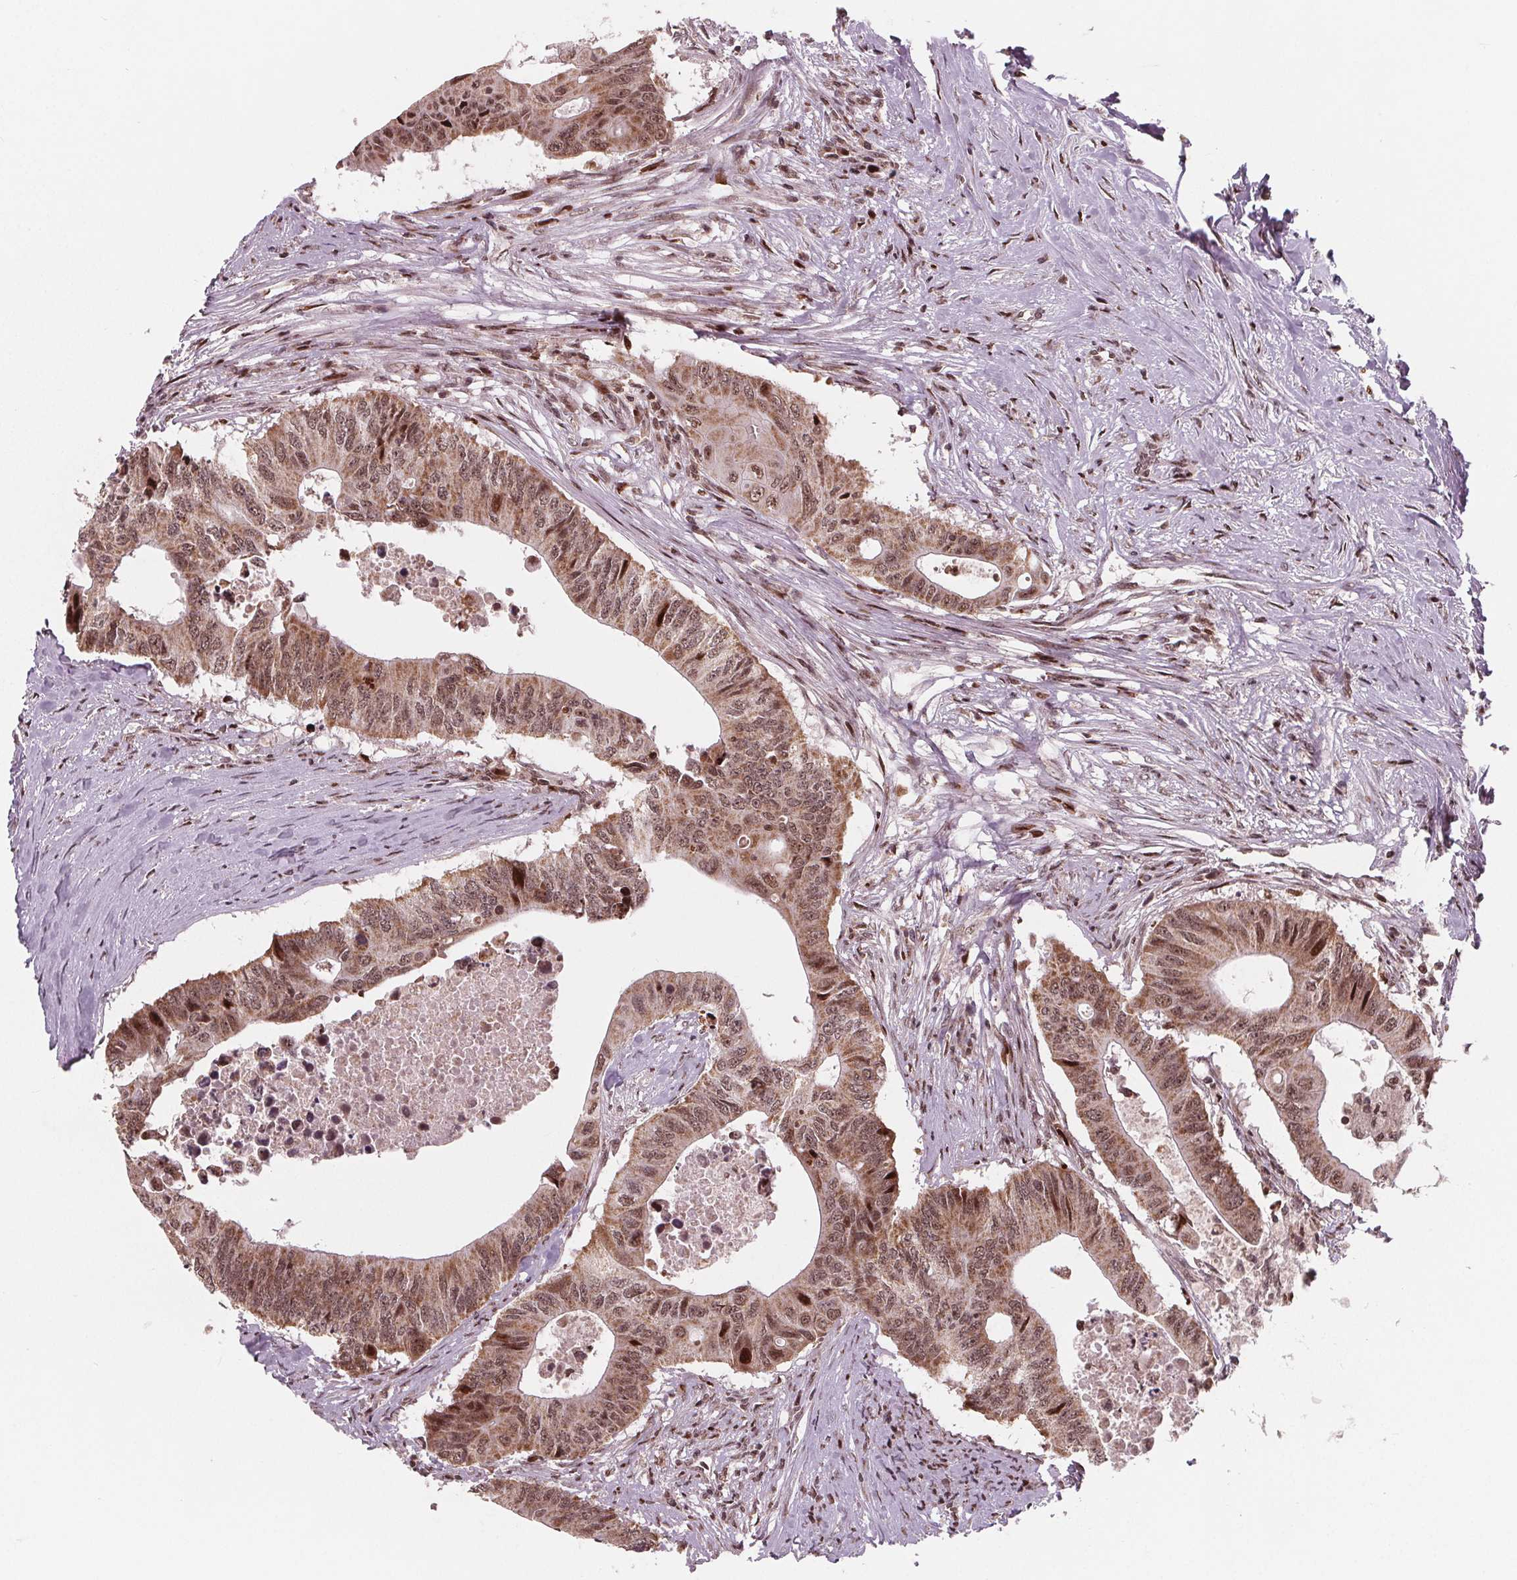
{"staining": {"intensity": "moderate", "quantity": ">75%", "location": "cytoplasmic/membranous,nuclear"}, "tissue": "colorectal cancer", "cell_type": "Tumor cells", "image_type": "cancer", "snomed": [{"axis": "morphology", "description": "Adenocarcinoma, NOS"}, {"axis": "topography", "description": "Colon"}], "caption": "Human colorectal adenocarcinoma stained with a protein marker reveals moderate staining in tumor cells.", "gene": "SNRNP35", "patient": {"sex": "male", "age": 71}}